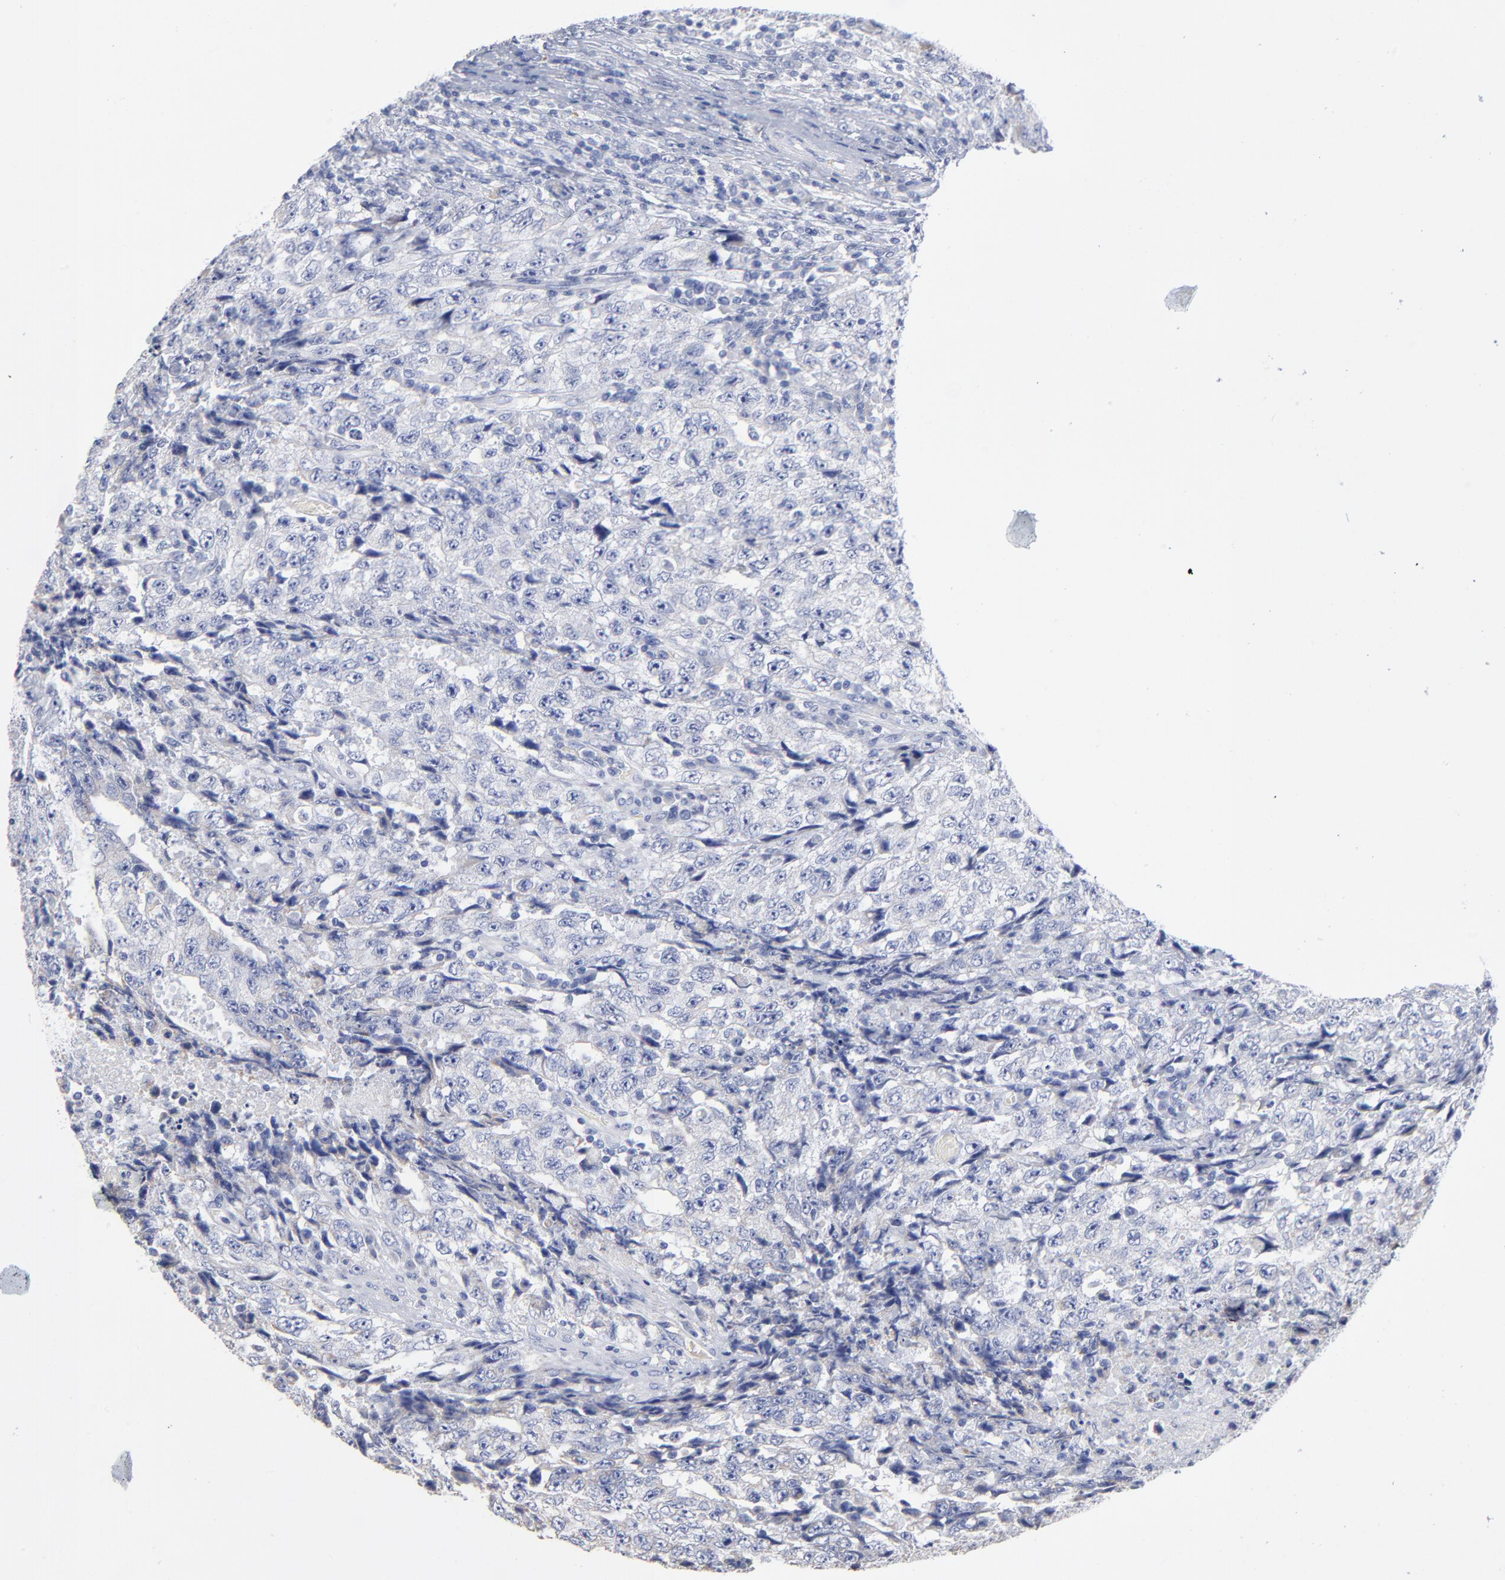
{"staining": {"intensity": "negative", "quantity": "none", "location": "none"}, "tissue": "testis cancer", "cell_type": "Tumor cells", "image_type": "cancer", "snomed": [{"axis": "morphology", "description": "Necrosis, NOS"}, {"axis": "morphology", "description": "Carcinoma, Embryonal, NOS"}, {"axis": "topography", "description": "Testis"}], "caption": "Photomicrograph shows no protein positivity in tumor cells of testis cancer (embryonal carcinoma) tissue. (DAB immunohistochemistry (IHC) visualized using brightfield microscopy, high magnification).", "gene": "PTP4A1", "patient": {"sex": "male", "age": 19}}